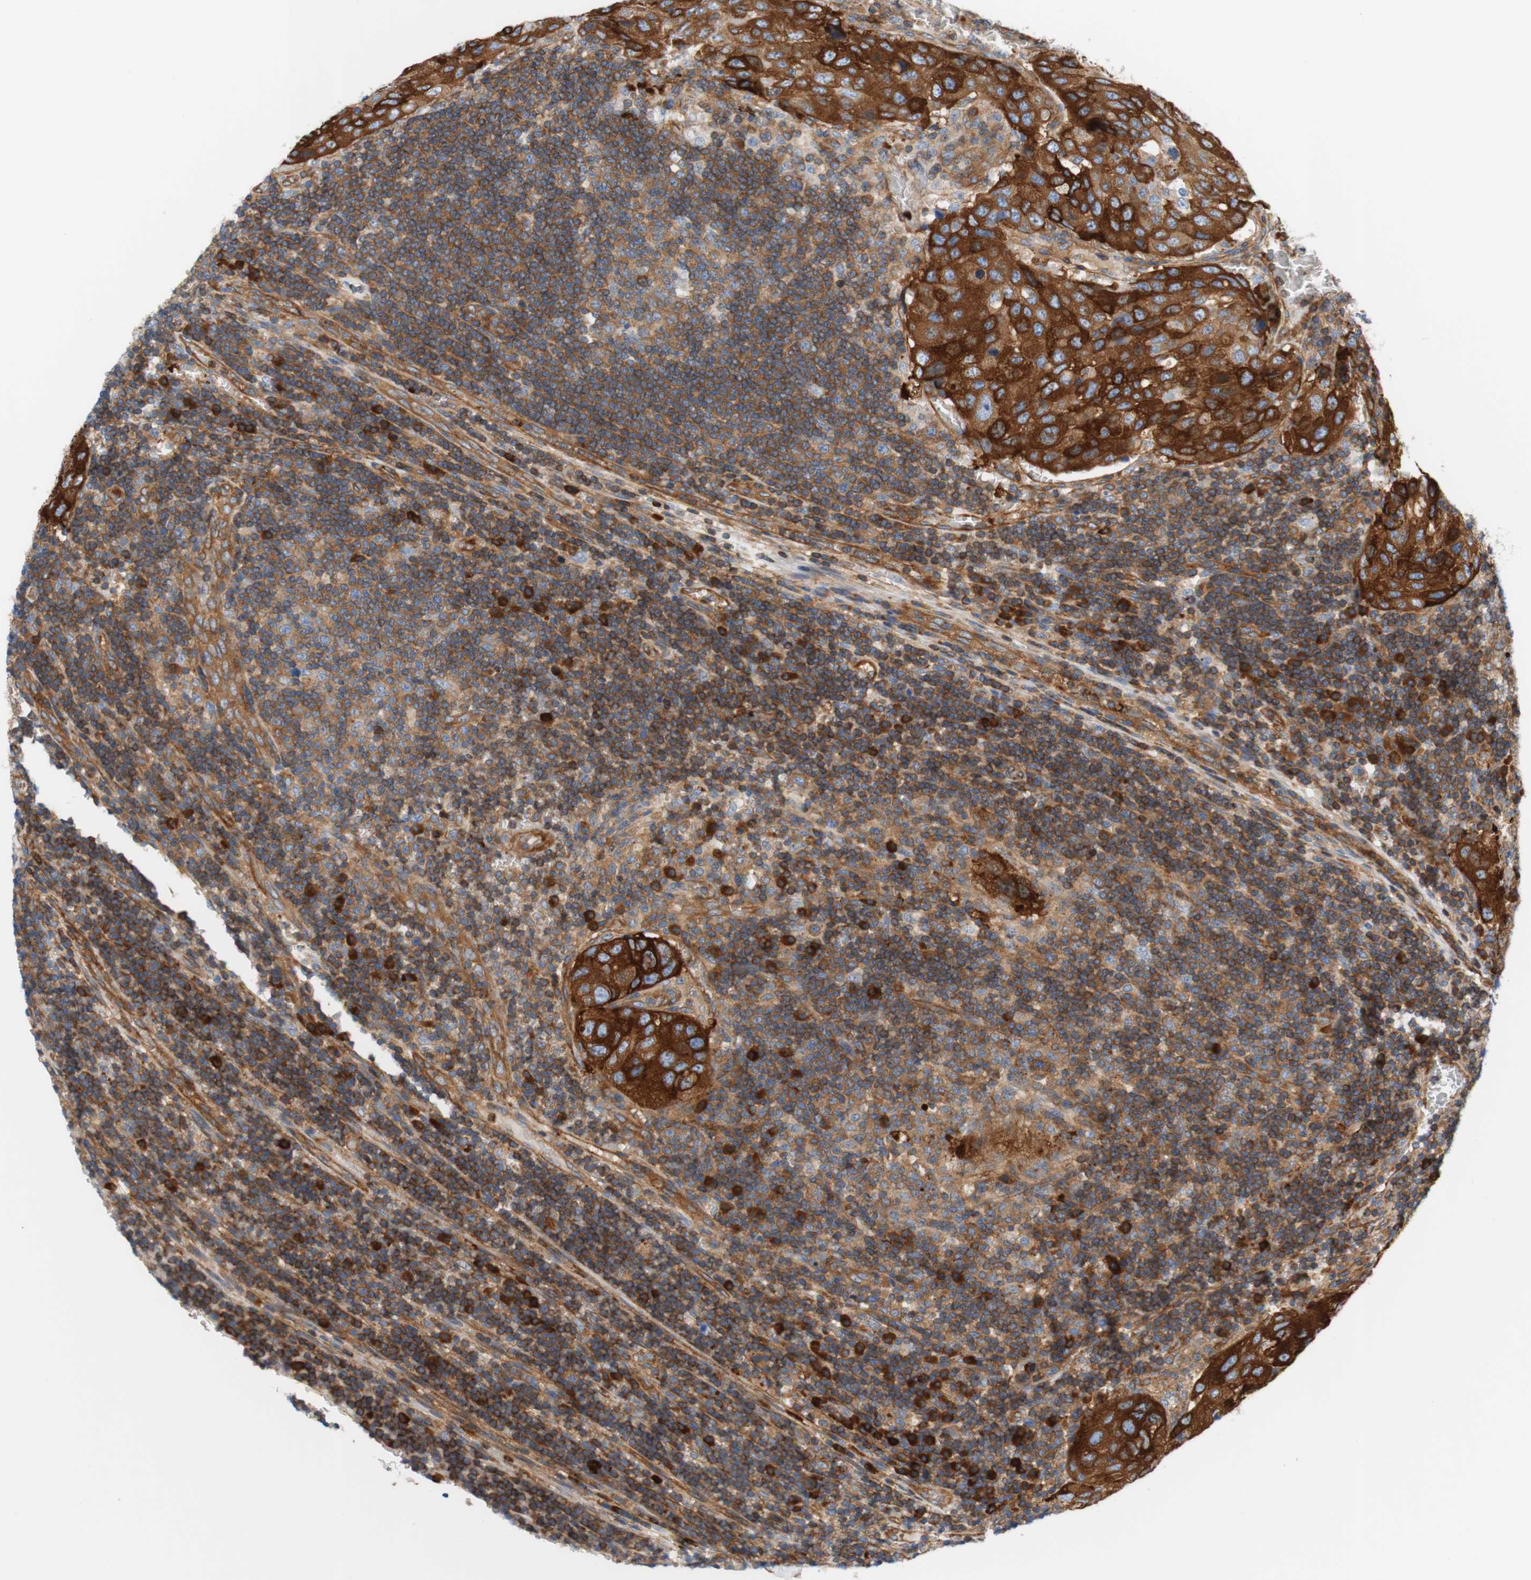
{"staining": {"intensity": "strong", "quantity": ">75%", "location": "cytoplasmic/membranous"}, "tissue": "urothelial cancer", "cell_type": "Tumor cells", "image_type": "cancer", "snomed": [{"axis": "morphology", "description": "Urothelial carcinoma, High grade"}, {"axis": "topography", "description": "Lymph node"}, {"axis": "topography", "description": "Urinary bladder"}], "caption": "Strong cytoplasmic/membranous protein expression is appreciated in approximately >75% of tumor cells in urothelial cancer. (brown staining indicates protein expression, while blue staining denotes nuclei).", "gene": "STOM", "patient": {"sex": "male", "age": 51}}